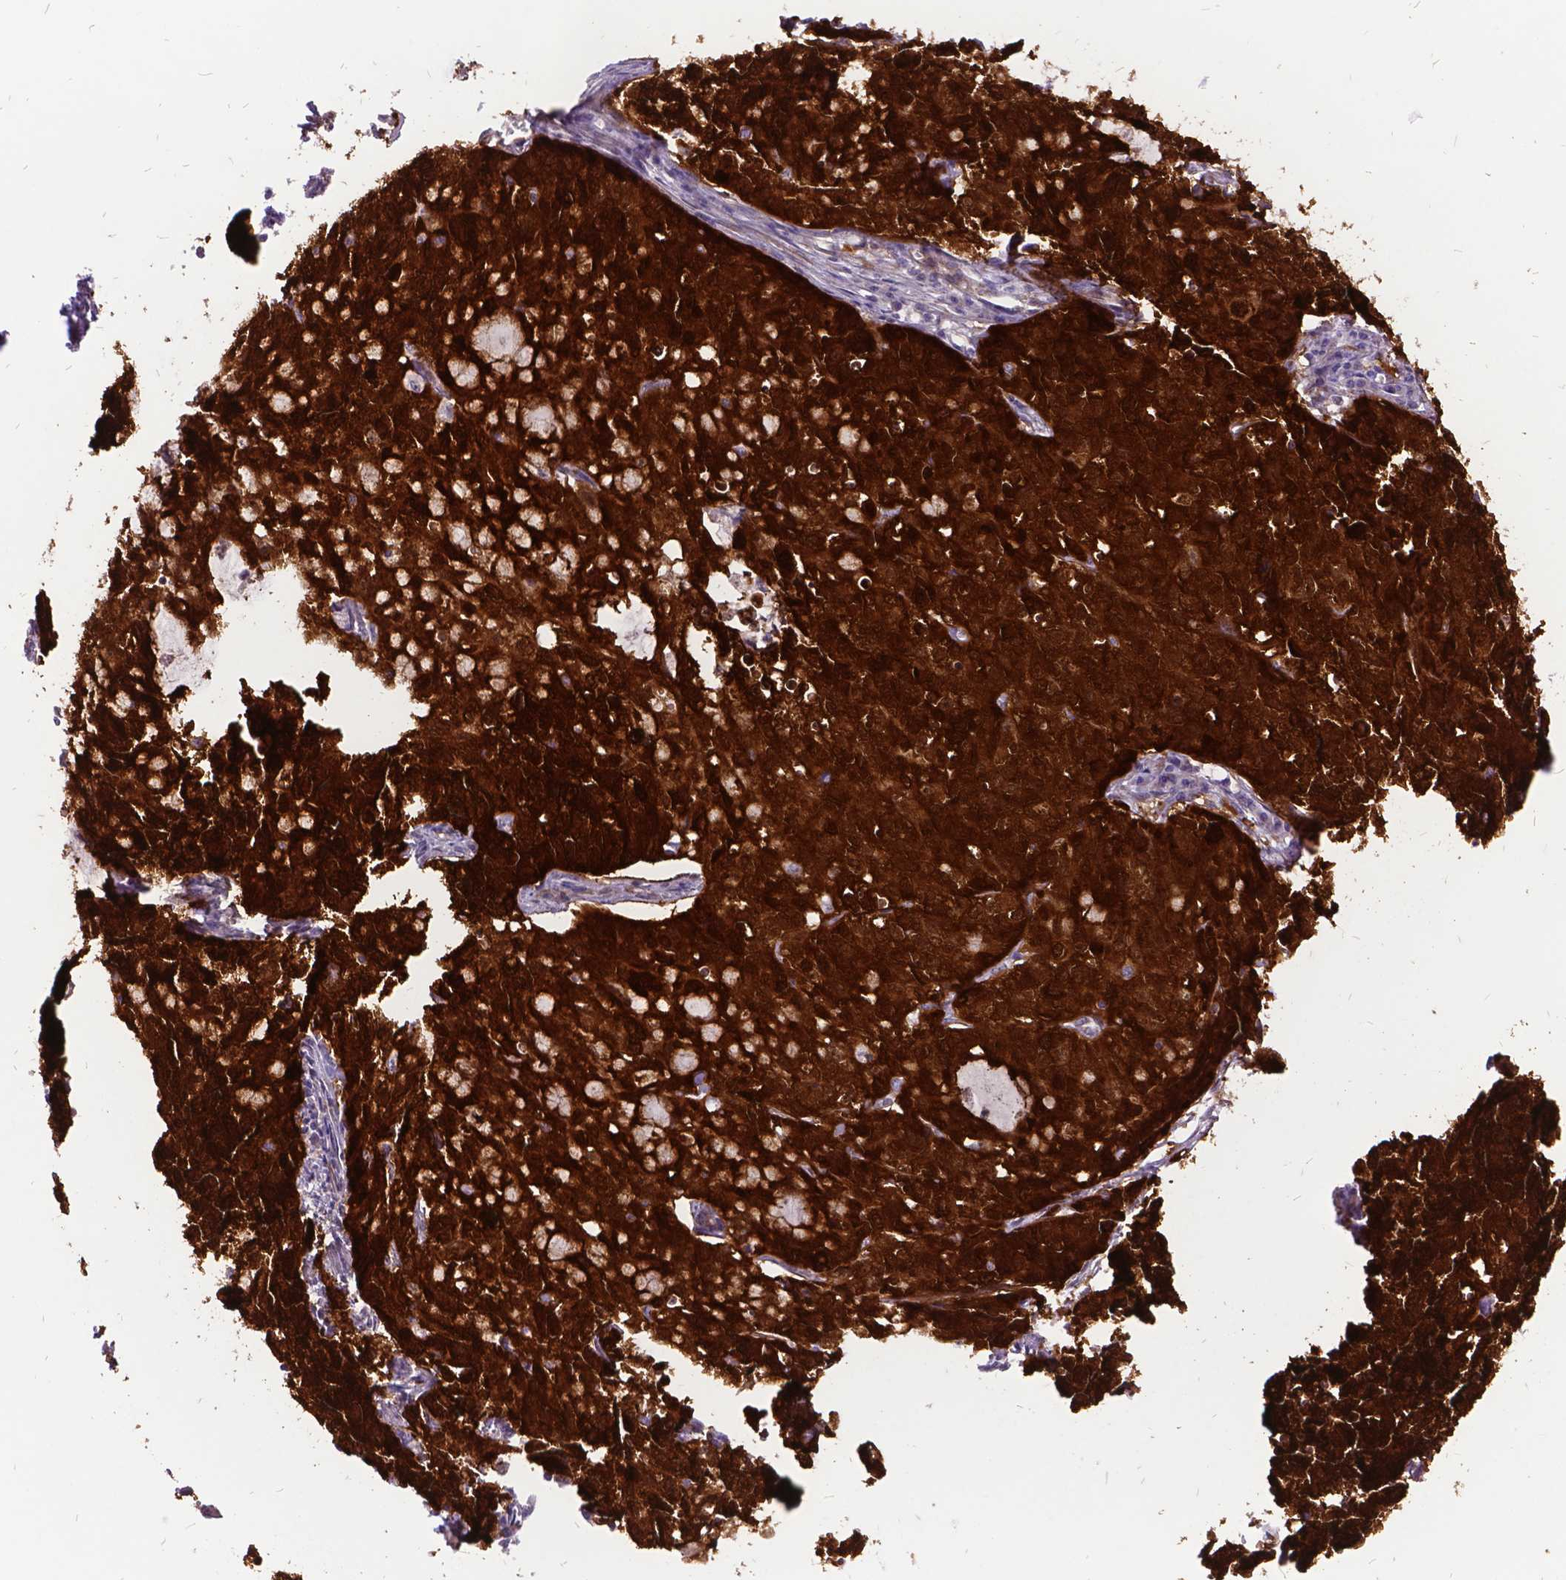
{"staining": {"intensity": "strong", "quantity": ">75%", "location": "cytoplasmic/membranous"}, "tissue": "cervical cancer", "cell_type": "Tumor cells", "image_type": "cancer", "snomed": [{"axis": "morphology", "description": "Squamous cell carcinoma, NOS"}, {"axis": "topography", "description": "Cervix"}], "caption": "Immunohistochemistry (IHC) of squamous cell carcinoma (cervical) exhibits high levels of strong cytoplasmic/membranous expression in approximately >75% of tumor cells.", "gene": "GRB7", "patient": {"sex": "female", "age": 28}}